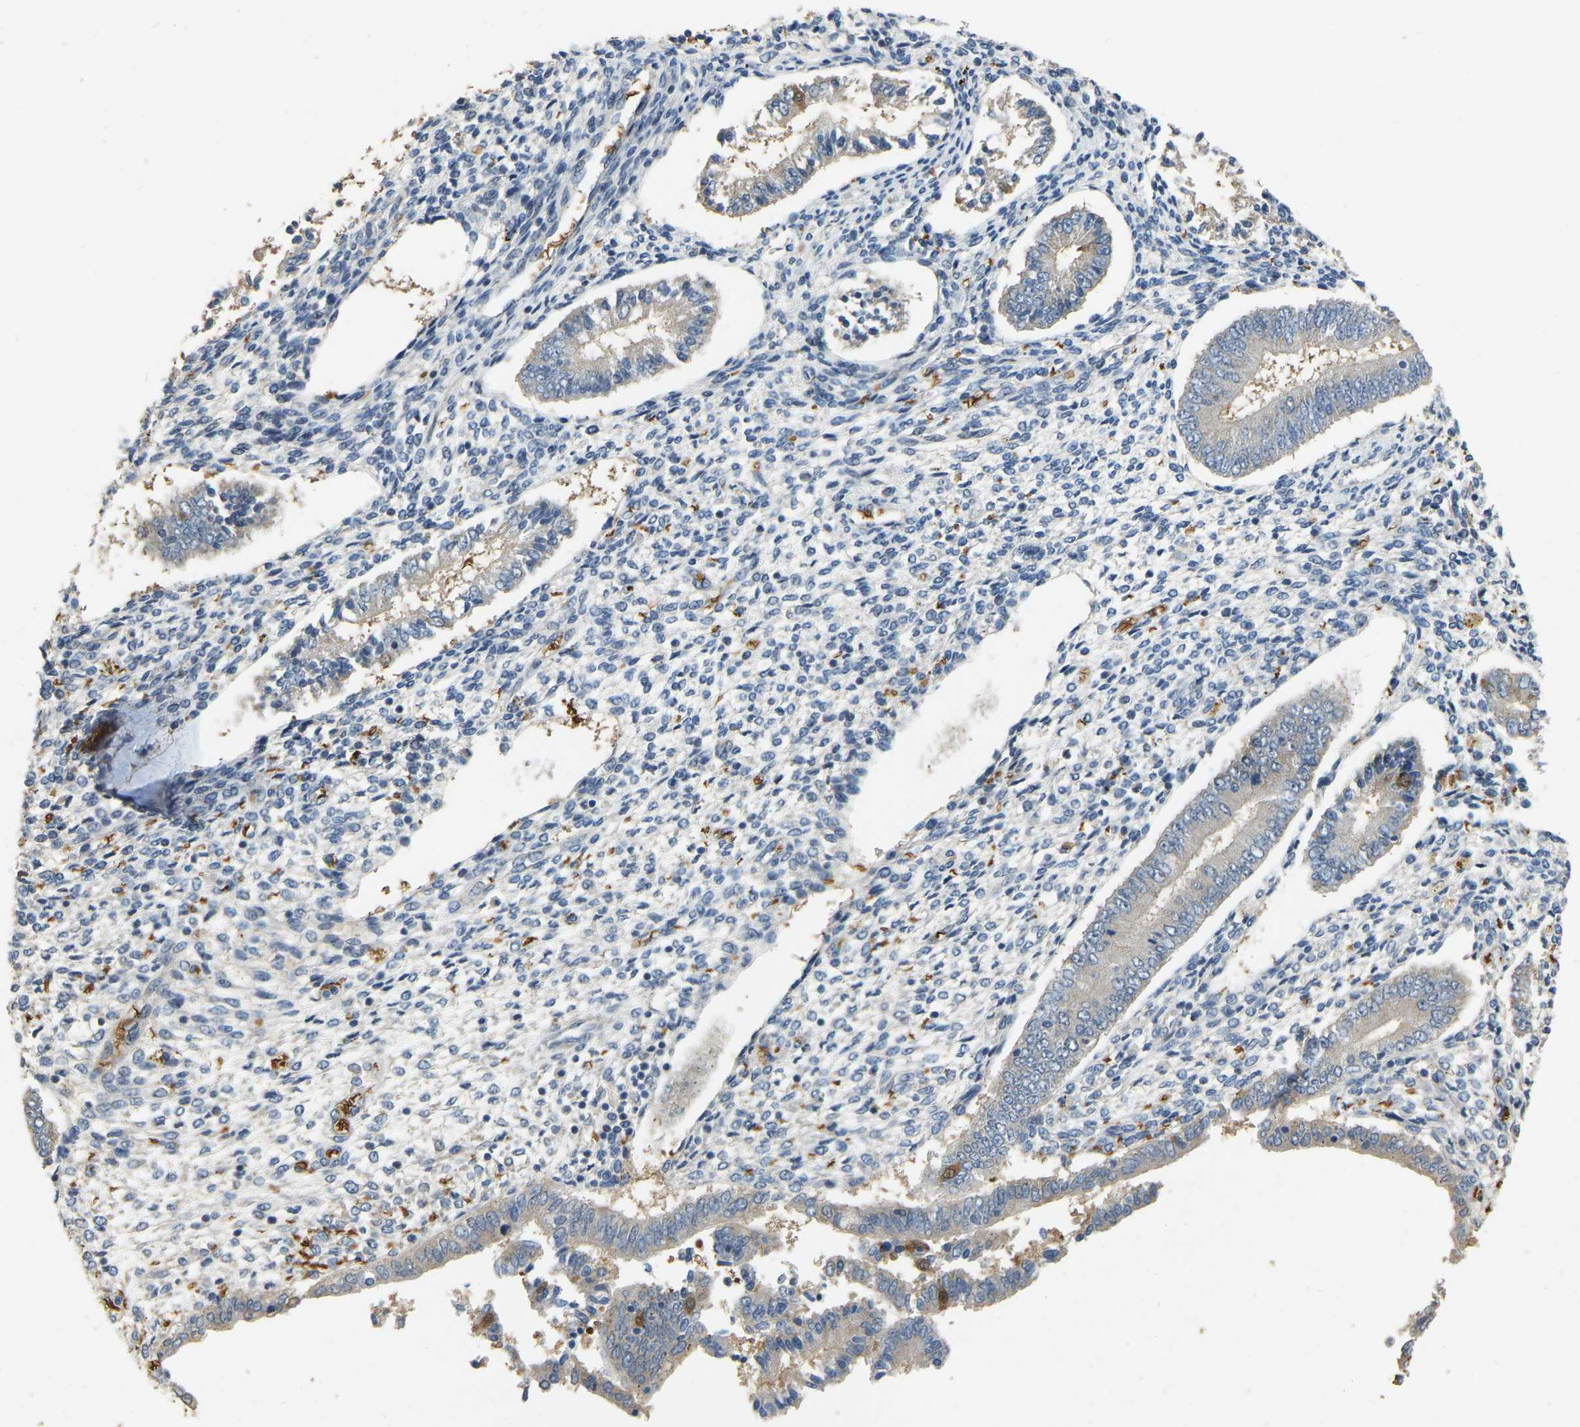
{"staining": {"intensity": "negative", "quantity": "none", "location": "none"}, "tissue": "endometrium", "cell_type": "Cells in endometrial stroma", "image_type": "normal", "snomed": [{"axis": "morphology", "description": "Normal tissue, NOS"}, {"axis": "topography", "description": "Endometrium"}], "caption": "A micrograph of endometrium stained for a protein displays no brown staining in cells in endometrial stroma. The staining is performed using DAB brown chromogen with nuclei counter-stained in using hematoxylin.", "gene": "CFAP298", "patient": {"sex": "female", "age": 42}}